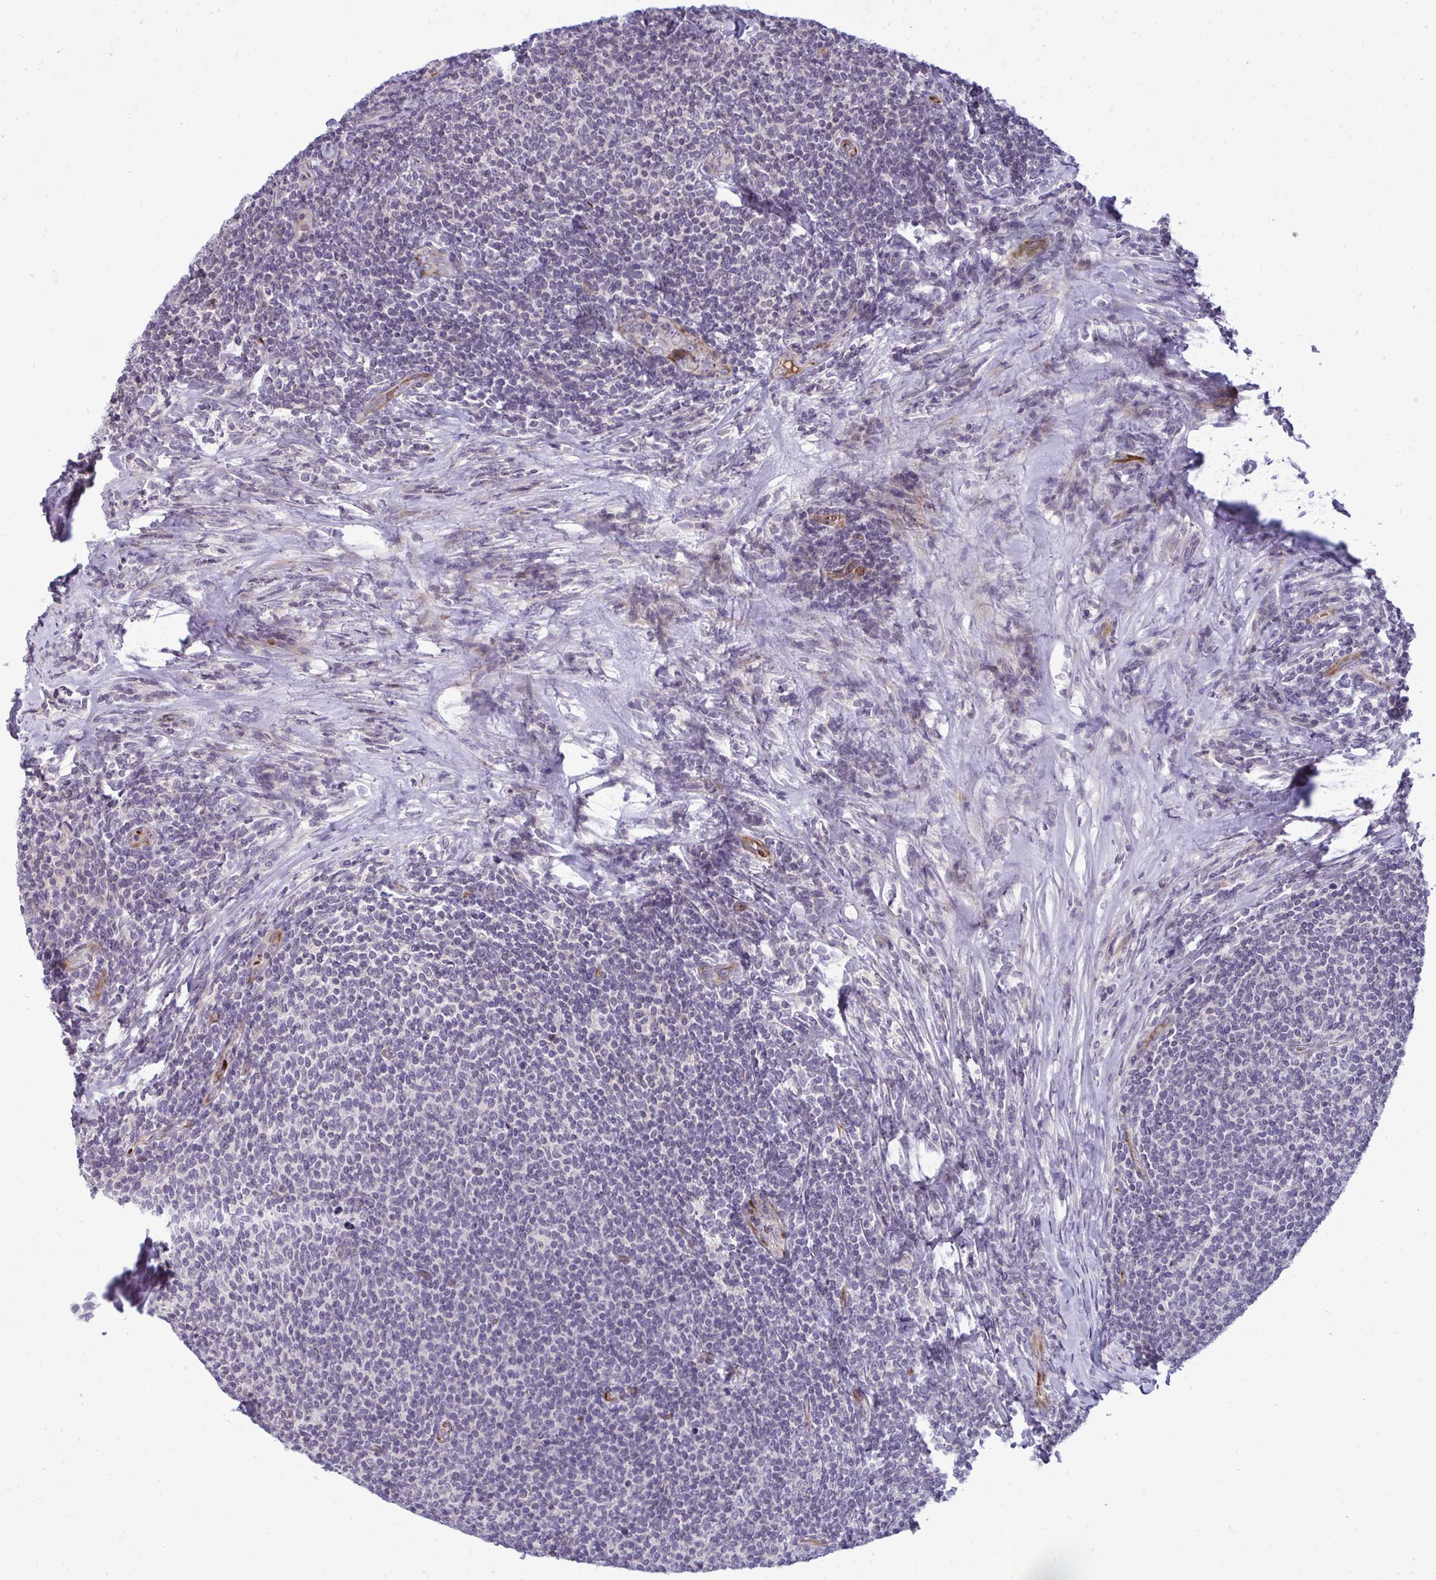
{"staining": {"intensity": "negative", "quantity": "none", "location": "none"}, "tissue": "lymphoma", "cell_type": "Tumor cells", "image_type": "cancer", "snomed": [{"axis": "morphology", "description": "Malignant lymphoma, non-Hodgkin's type, Low grade"}, {"axis": "topography", "description": "Lymph node"}], "caption": "Tumor cells are negative for protein expression in human low-grade malignant lymphoma, non-Hodgkin's type.", "gene": "SLC14A1", "patient": {"sex": "male", "age": 52}}